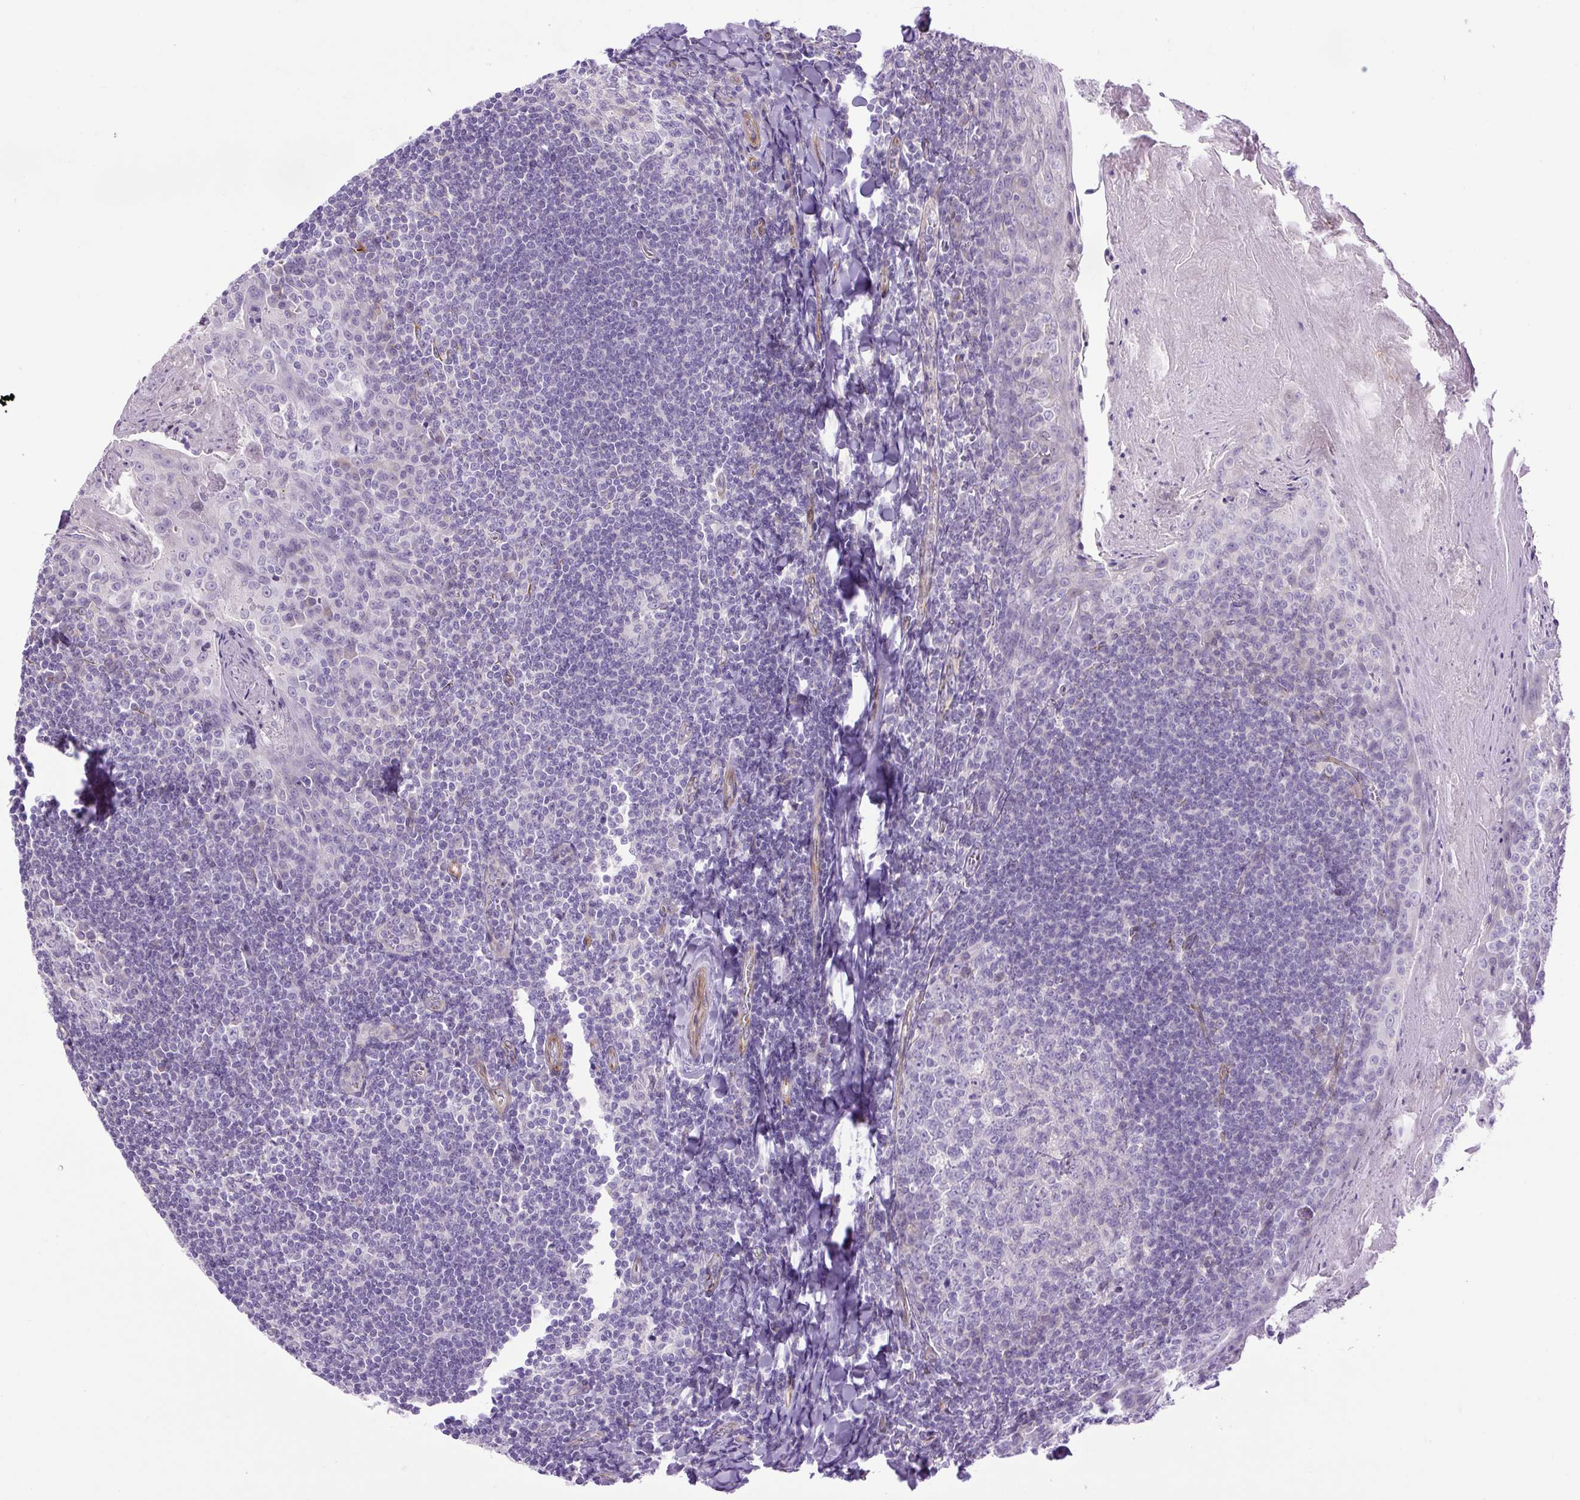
{"staining": {"intensity": "negative", "quantity": "none", "location": "none"}, "tissue": "tonsil", "cell_type": "Germinal center cells", "image_type": "normal", "snomed": [{"axis": "morphology", "description": "Normal tissue, NOS"}, {"axis": "topography", "description": "Tonsil"}], "caption": "This image is of benign tonsil stained with immunohistochemistry (IHC) to label a protein in brown with the nuclei are counter-stained blue. There is no expression in germinal center cells. (Stains: DAB immunohistochemistry with hematoxylin counter stain, Microscopy: brightfield microscopy at high magnification).", "gene": "VWA7", "patient": {"sex": "male", "age": 27}}